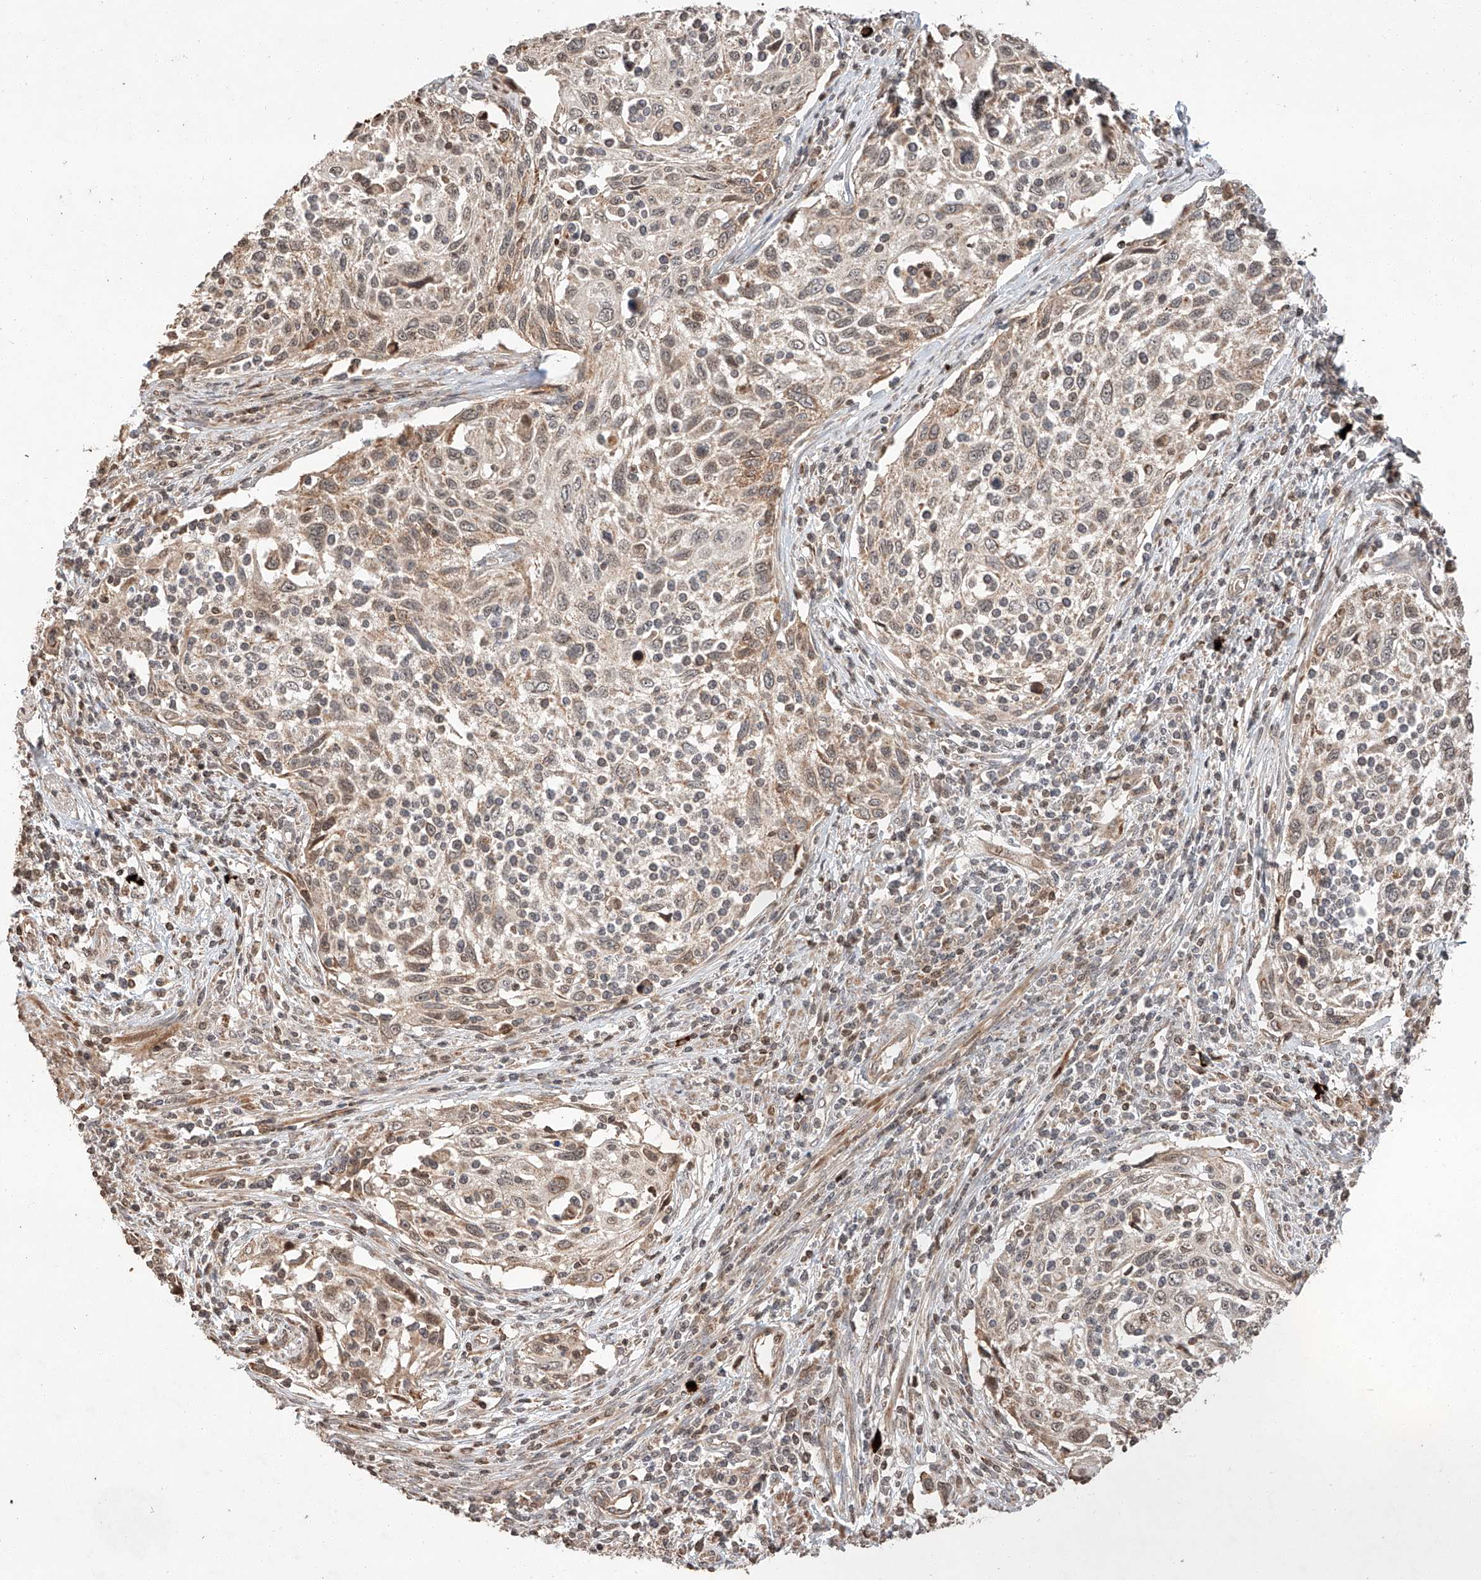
{"staining": {"intensity": "weak", "quantity": "25%-75%", "location": "cytoplasmic/membranous,nuclear"}, "tissue": "cervical cancer", "cell_type": "Tumor cells", "image_type": "cancer", "snomed": [{"axis": "morphology", "description": "Squamous cell carcinoma, NOS"}, {"axis": "topography", "description": "Cervix"}], "caption": "Cervical cancer stained with DAB immunohistochemistry (IHC) exhibits low levels of weak cytoplasmic/membranous and nuclear staining in approximately 25%-75% of tumor cells.", "gene": "ARHGAP33", "patient": {"sex": "female", "age": 70}}